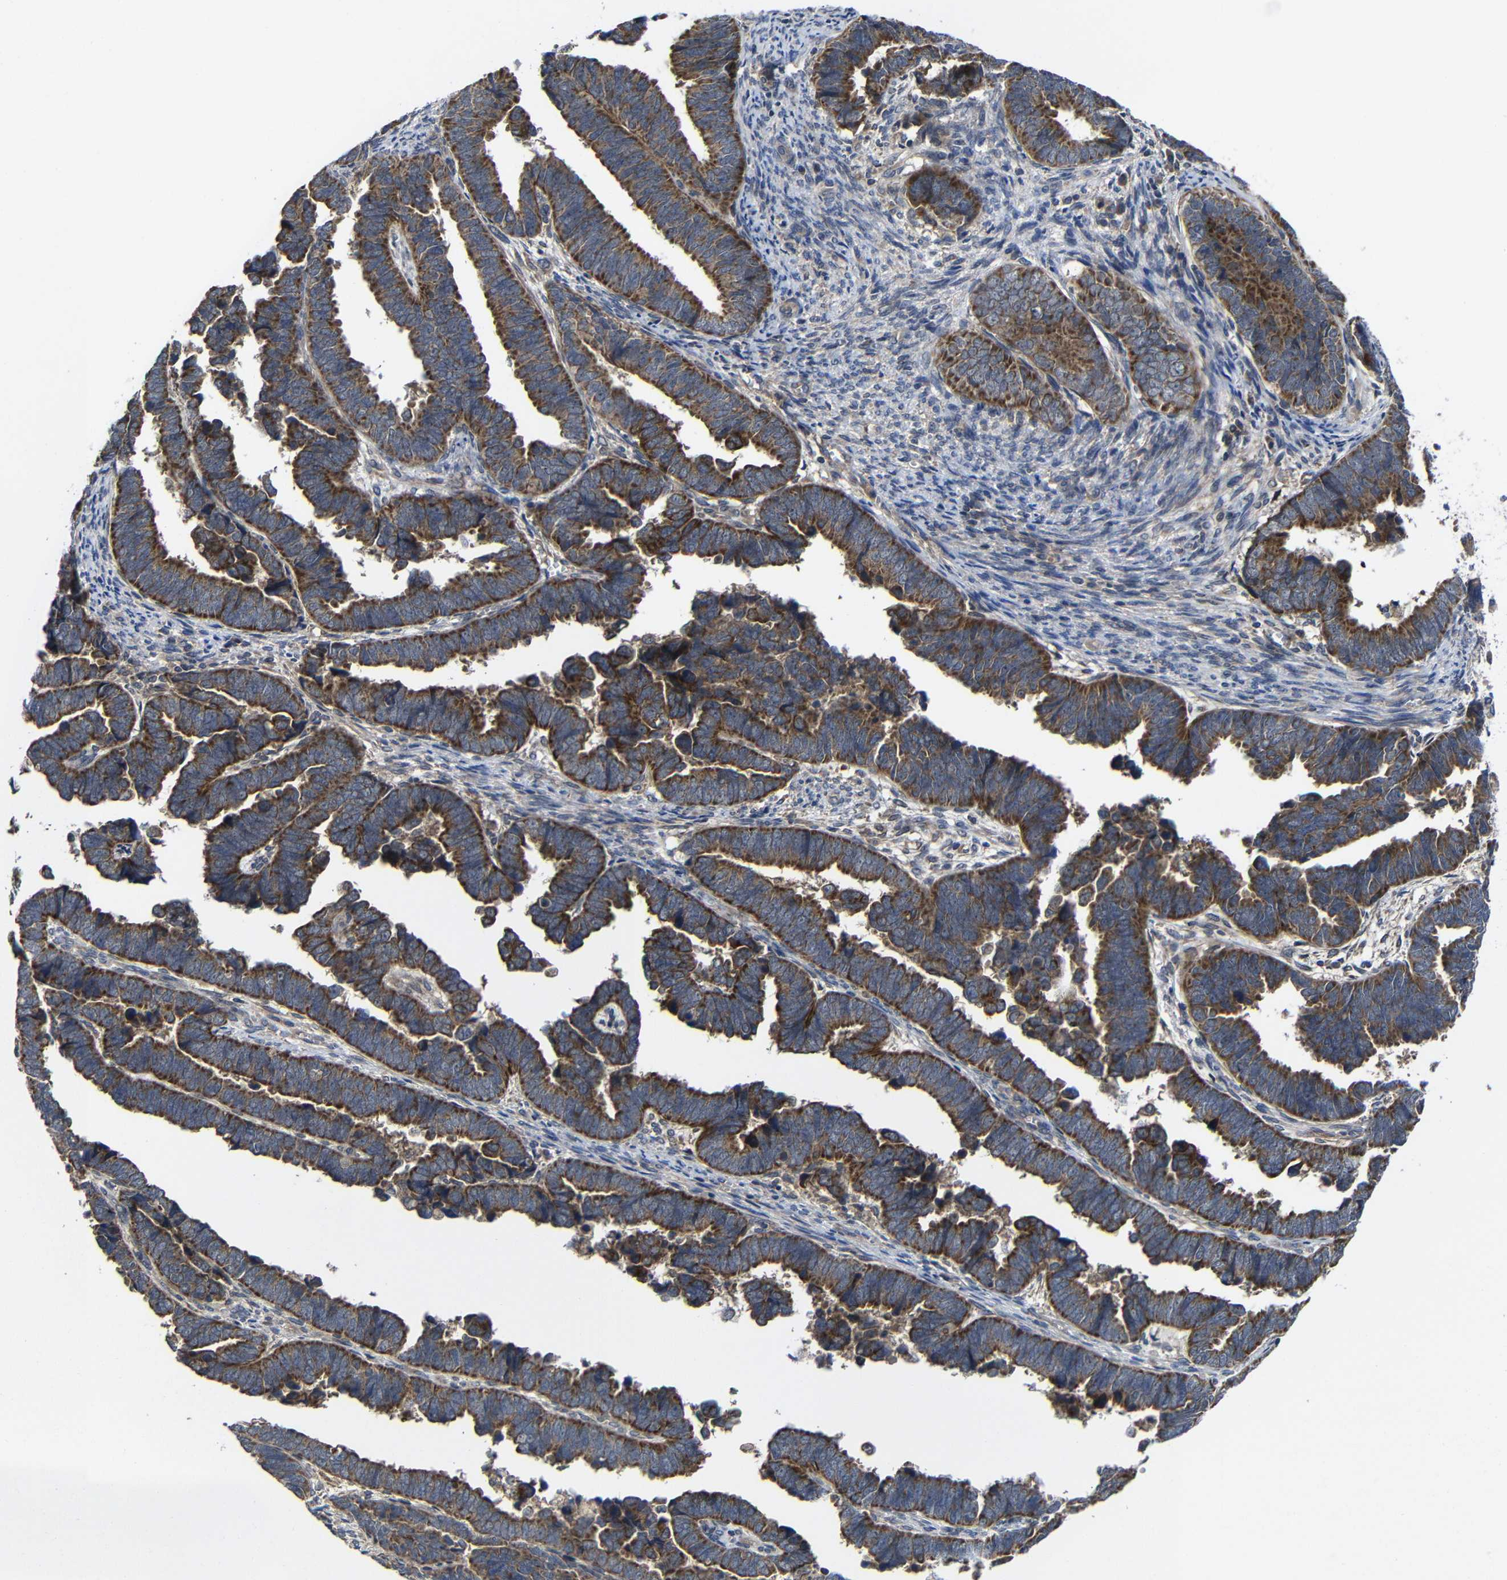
{"staining": {"intensity": "moderate", "quantity": ">75%", "location": "cytoplasmic/membranous"}, "tissue": "endometrial cancer", "cell_type": "Tumor cells", "image_type": "cancer", "snomed": [{"axis": "morphology", "description": "Adenocarcinoma, NOS"}, {"axis": "topography", "description": "Endometrium"}], "caption": "Endometrial cancer stained with DAB immunohistochemistry exhibits medium levels of moderate cytoplasmic/membranous positivity in about >75% of tumor cells.", "gene": "LPAR5", "patient": {"sex": "female", "age": 75}}